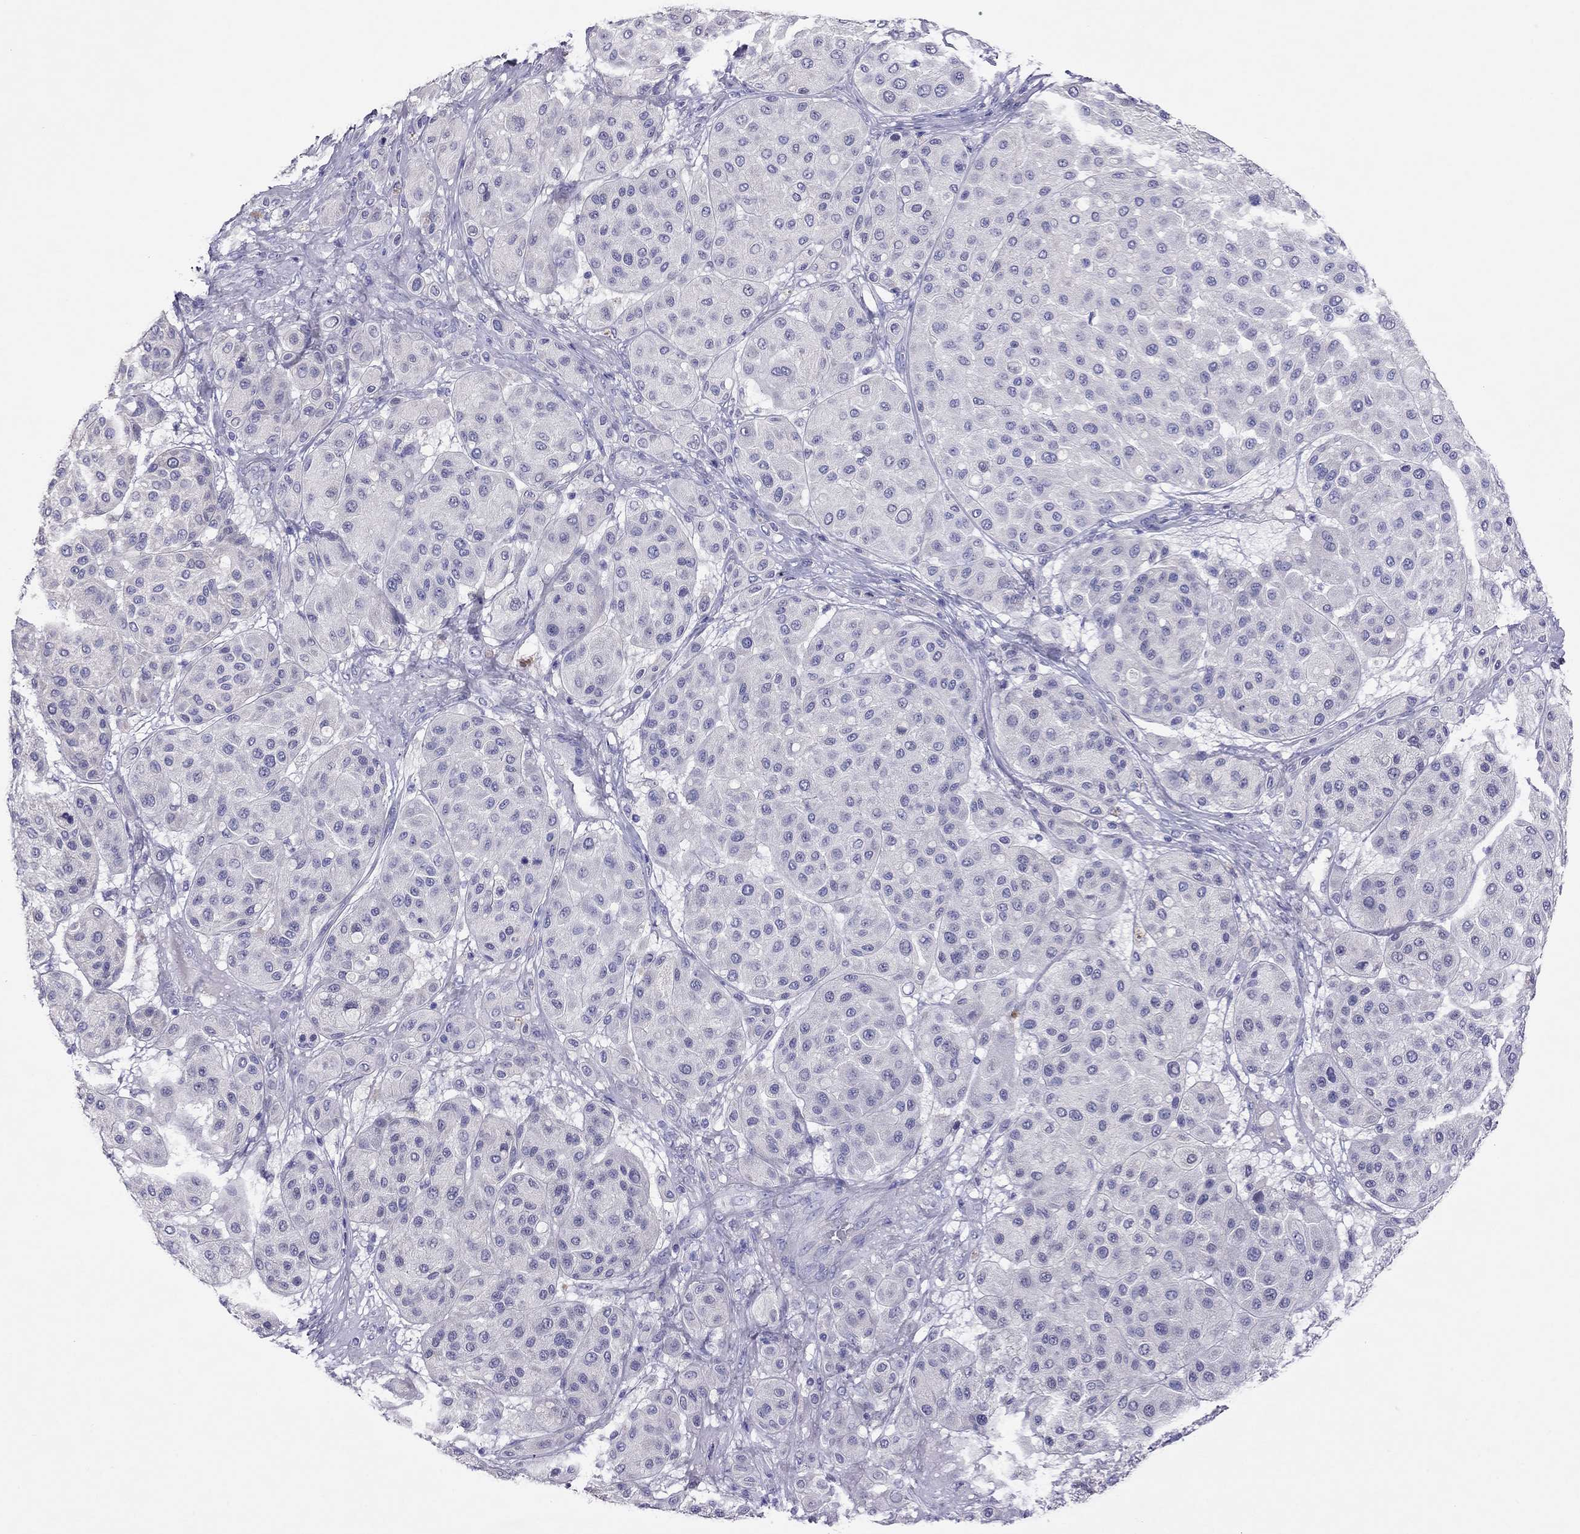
{"staining": {"intensity": "negative", "quantity": "none", "location": "none"}, "tissue": "melanoma", "cell_type": "Tumor cells", "image_type": "cancer", "snomed": [{"axis": "morphology", "description": "Malignant melanoma, Metastatic site"}, {"axis": "topography", "description": "Smooth muscle"}], "caption": "Tumor cells show no significant protein expression in melanoma.", "gene": "CAPNS2", "patient": {"sex": "male", "age": 41}}